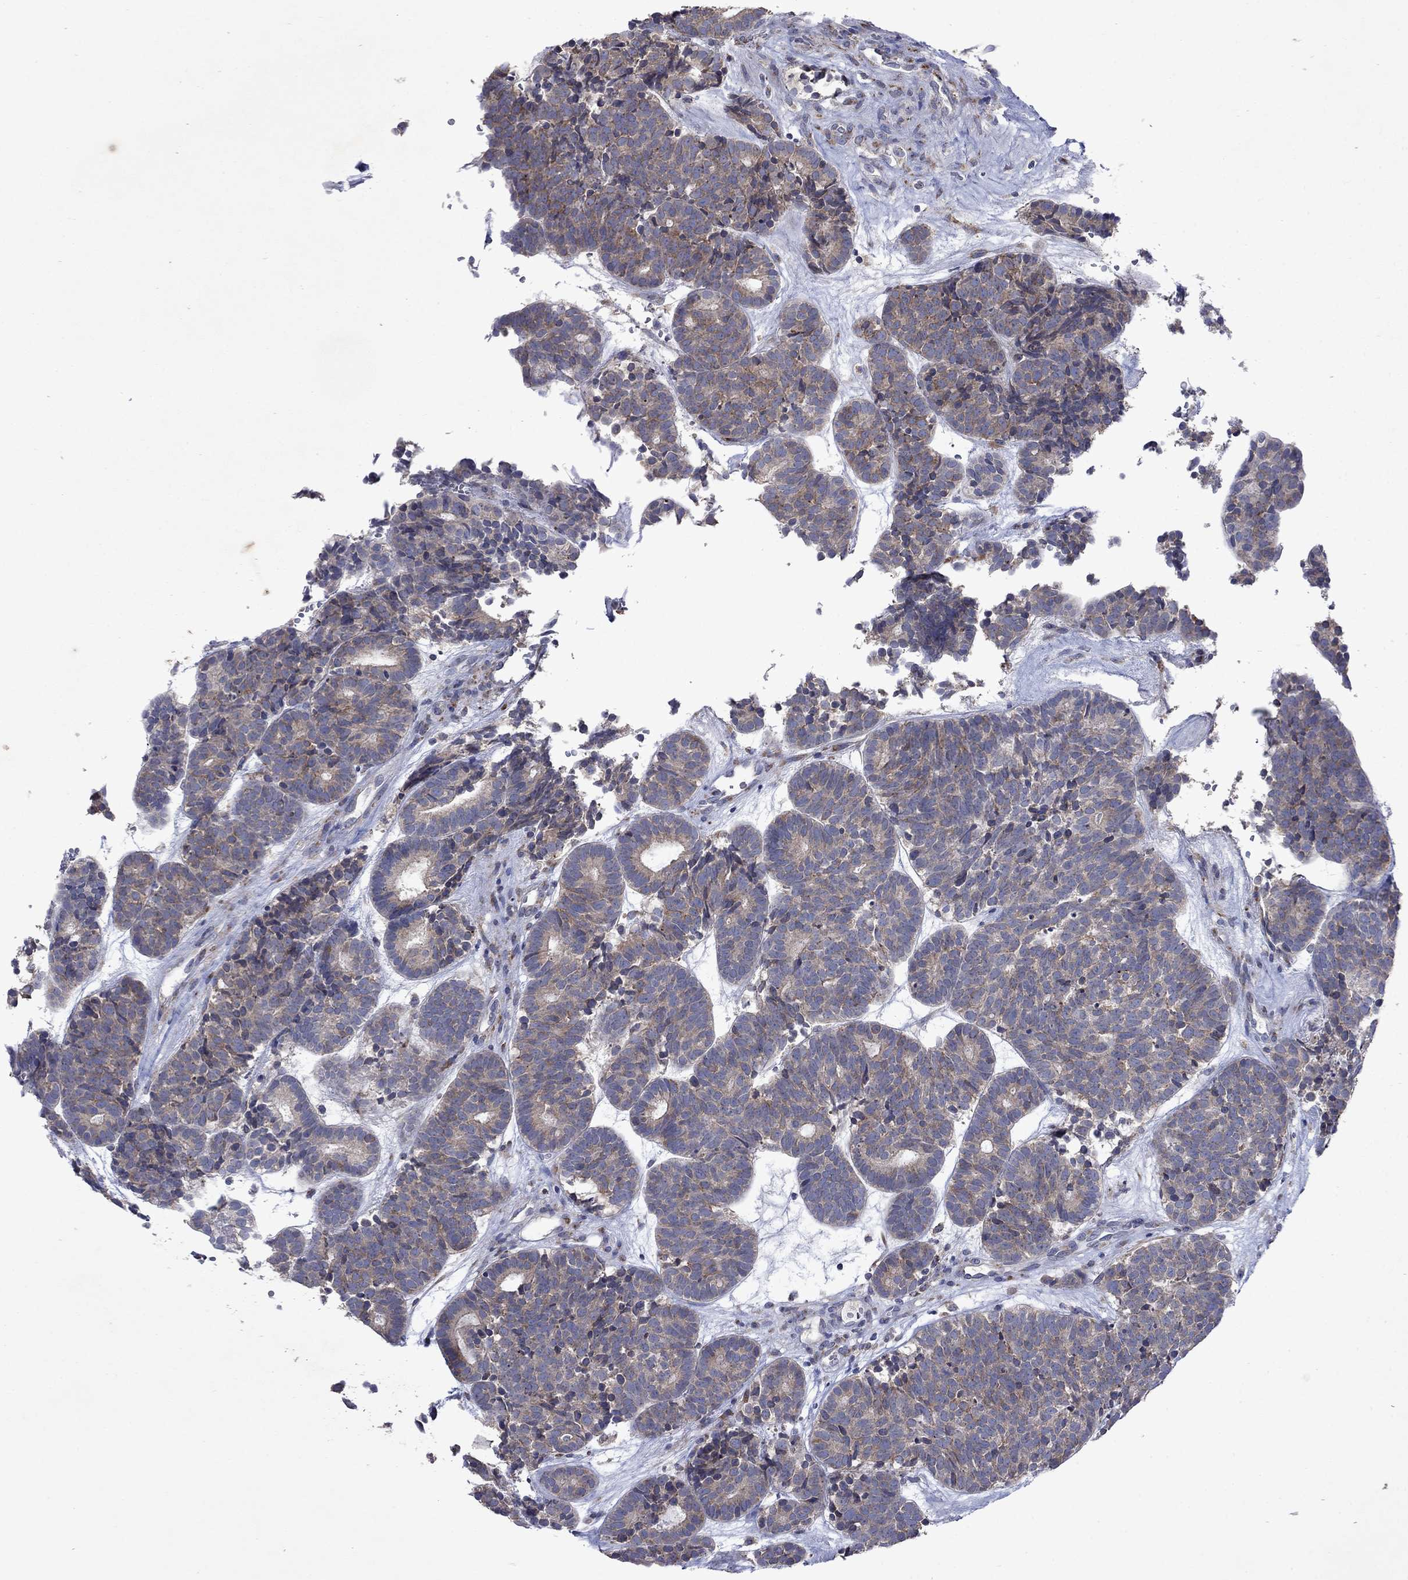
{"staining": {"intensity": "negative", "quantity": "none", "location": "none"}, "tissue": "head and neck cancer", "cell_type": "Tumor cells", "image_type": "cancer", "snomed": [{"axis": "morphology", "description": "Adenocarcinoma, NOS"}, {"axis": "topography", "description": "Head-Neck"}], "caption": "The photomicrograph shows no staining of tumor cells in adenocarcinoma (head and neck).", "gene": "TMEM97", "patient": {"sex": "female", "age": 81}}